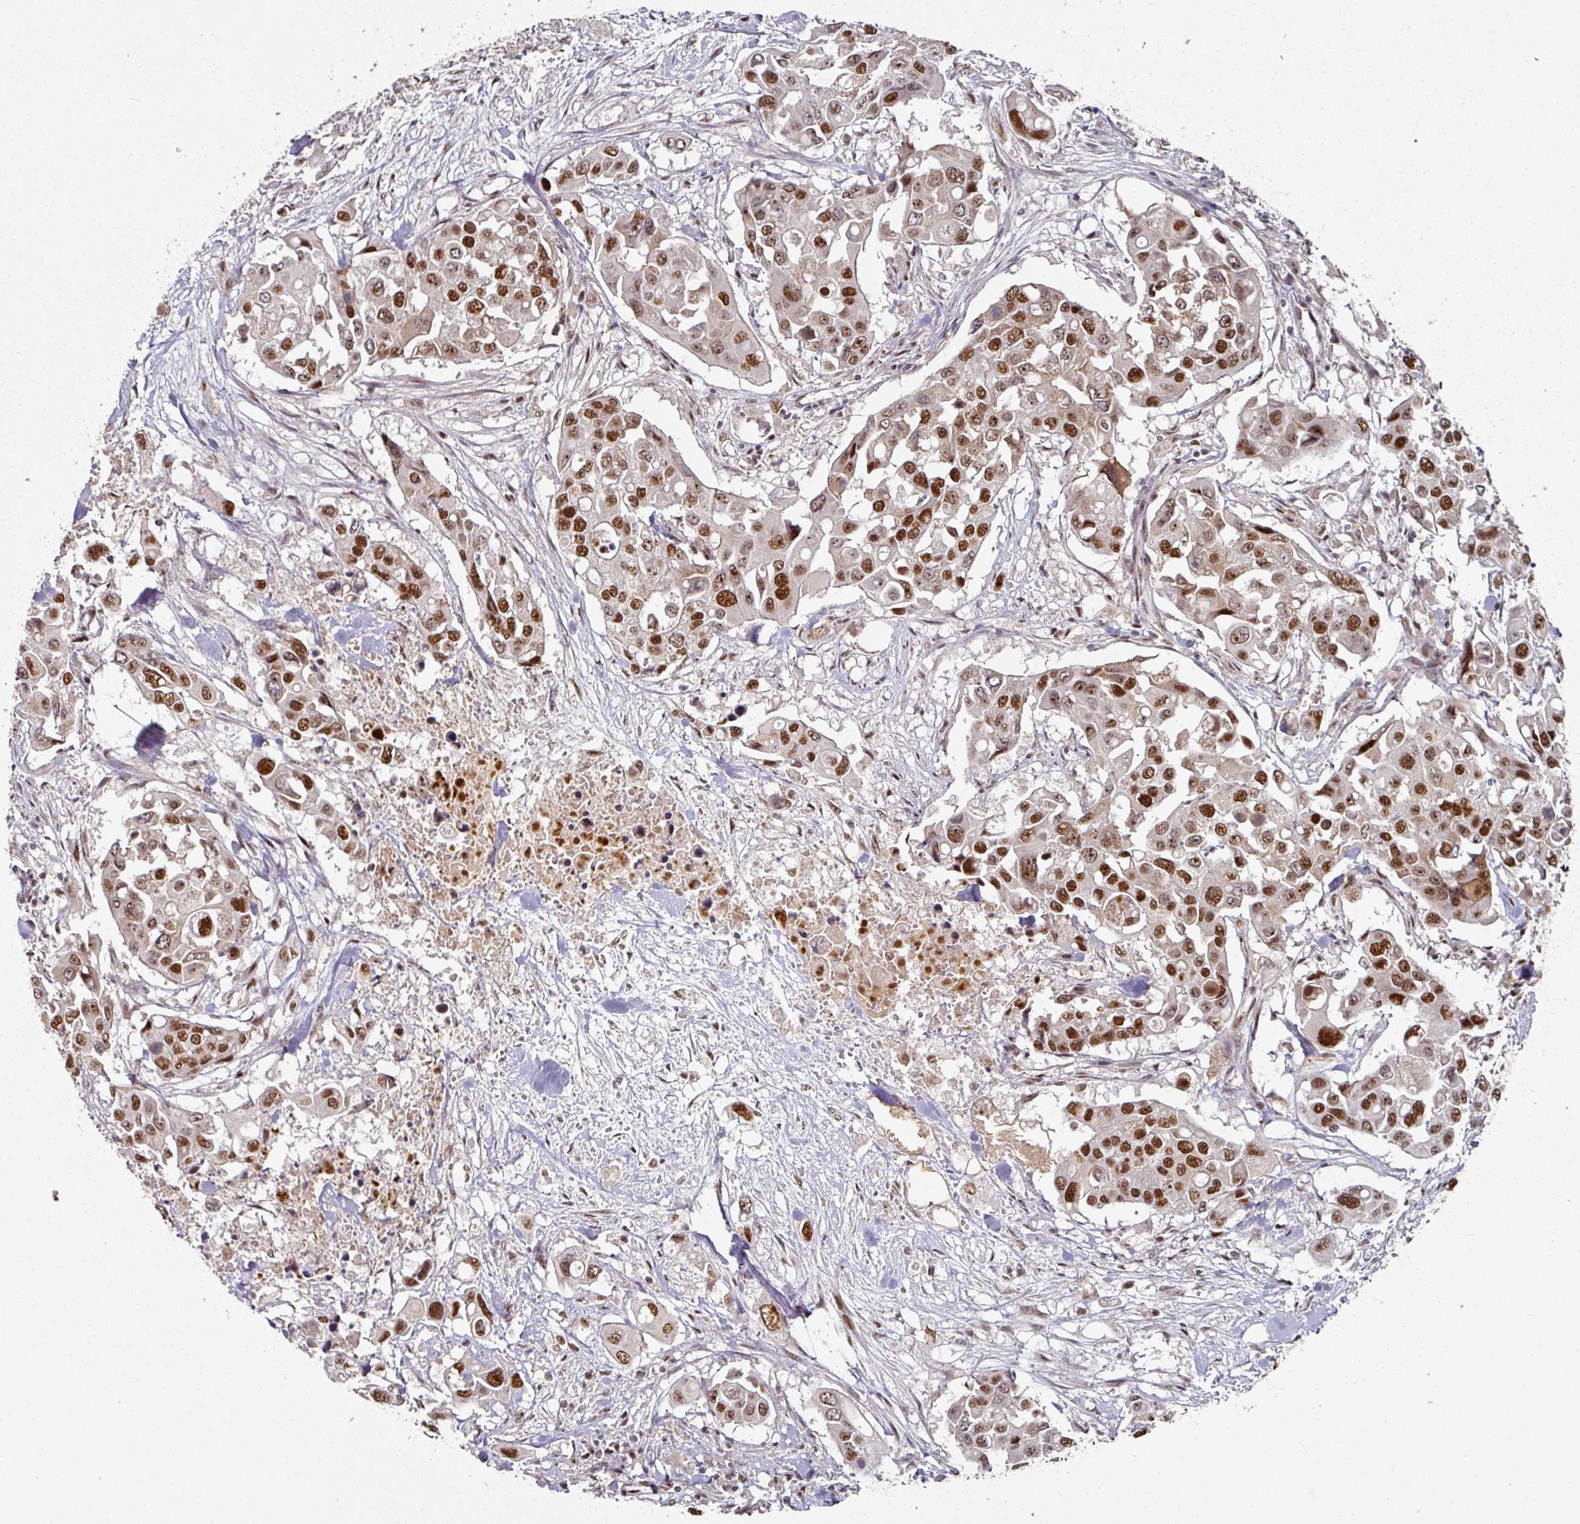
{"staining": {"intensity": "strong", "quantity": ">75%", "location": "nuclear"}, "tissue": "colorectal cancer", "cell_type": "Tumor cells", "image_type": "cancer", "snomed": [{"axis": "morphology", "description": "Adenocarcinoma, NOS"}, {"axis": "topography", "description": "Colon"}], "caption": "An immunohistochemistry image of tumor tissue is shown. Protein staining in brown labels strong nuclear positivity in colorectal adenocarcinoma within tumor cells. The staining was performed using DAB to visualize the protein expression in brown, while the nuclei were stained in blue with hematoxylin (Magnification: 20x).", "gene": "MEPCE", "patient": {"sex": "male", "age": 77}}